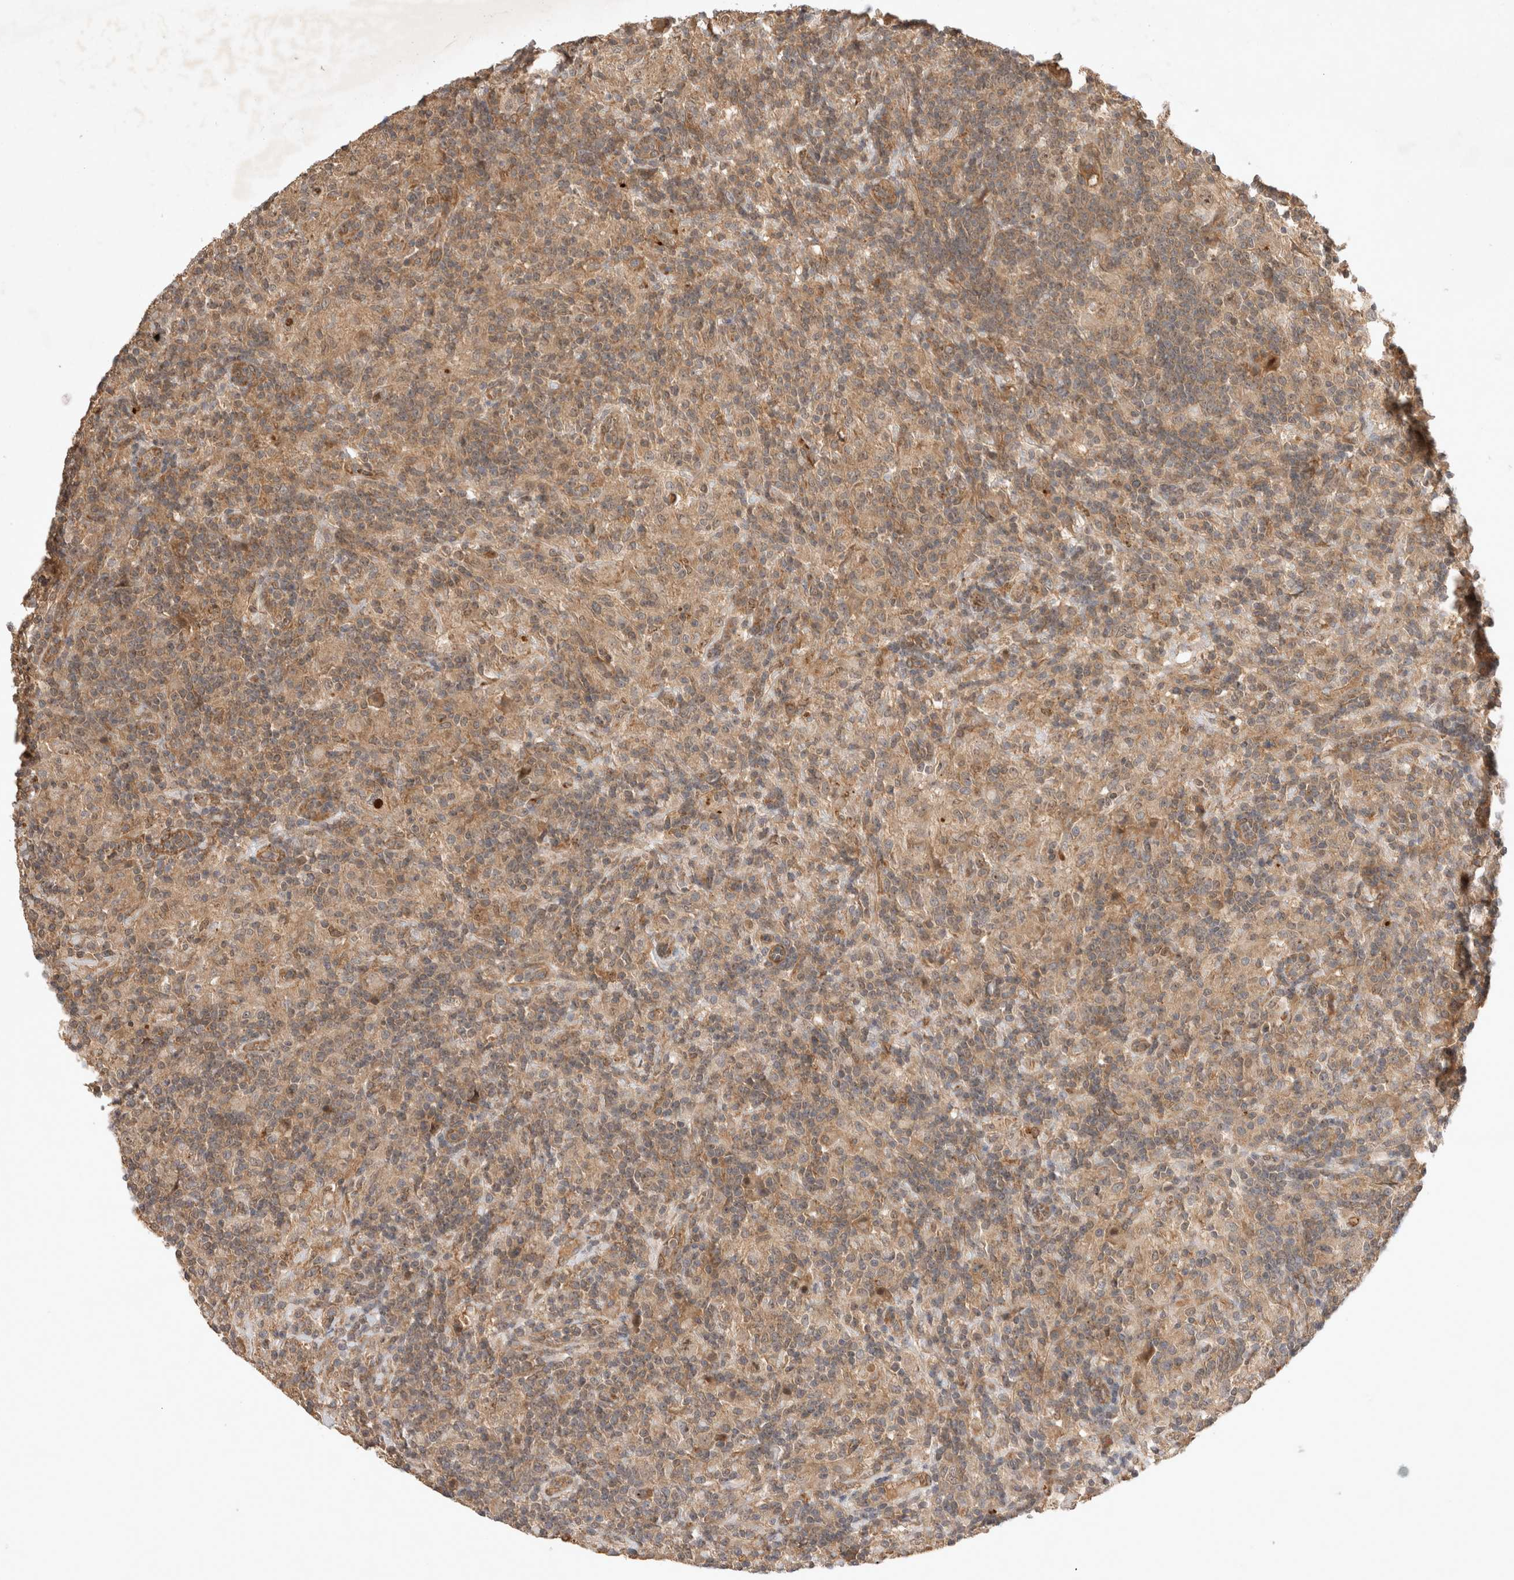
{"staining": {"intensity": "moderate", "quantity": "<25%", "location": "cytoplasmic/membranous,nuclear"}, "tissue": "lymphoma", "cell_type": "Tumor cells", "image_type": "cancer", "snomed": [{"axis": "morphology", "description": "Hodgkin's disease, NOS"}, {"axis": "topography", "description": "Lymph node"}], "caption": "Immunohistochemical staining of human lymphoma demonstrates low levels of moderate cytoplasmic/membranous and nuclear staining in about <25% of tumor cells.", "gene": "FAM221A", "patient": {"sex": "male", "age": 70}}